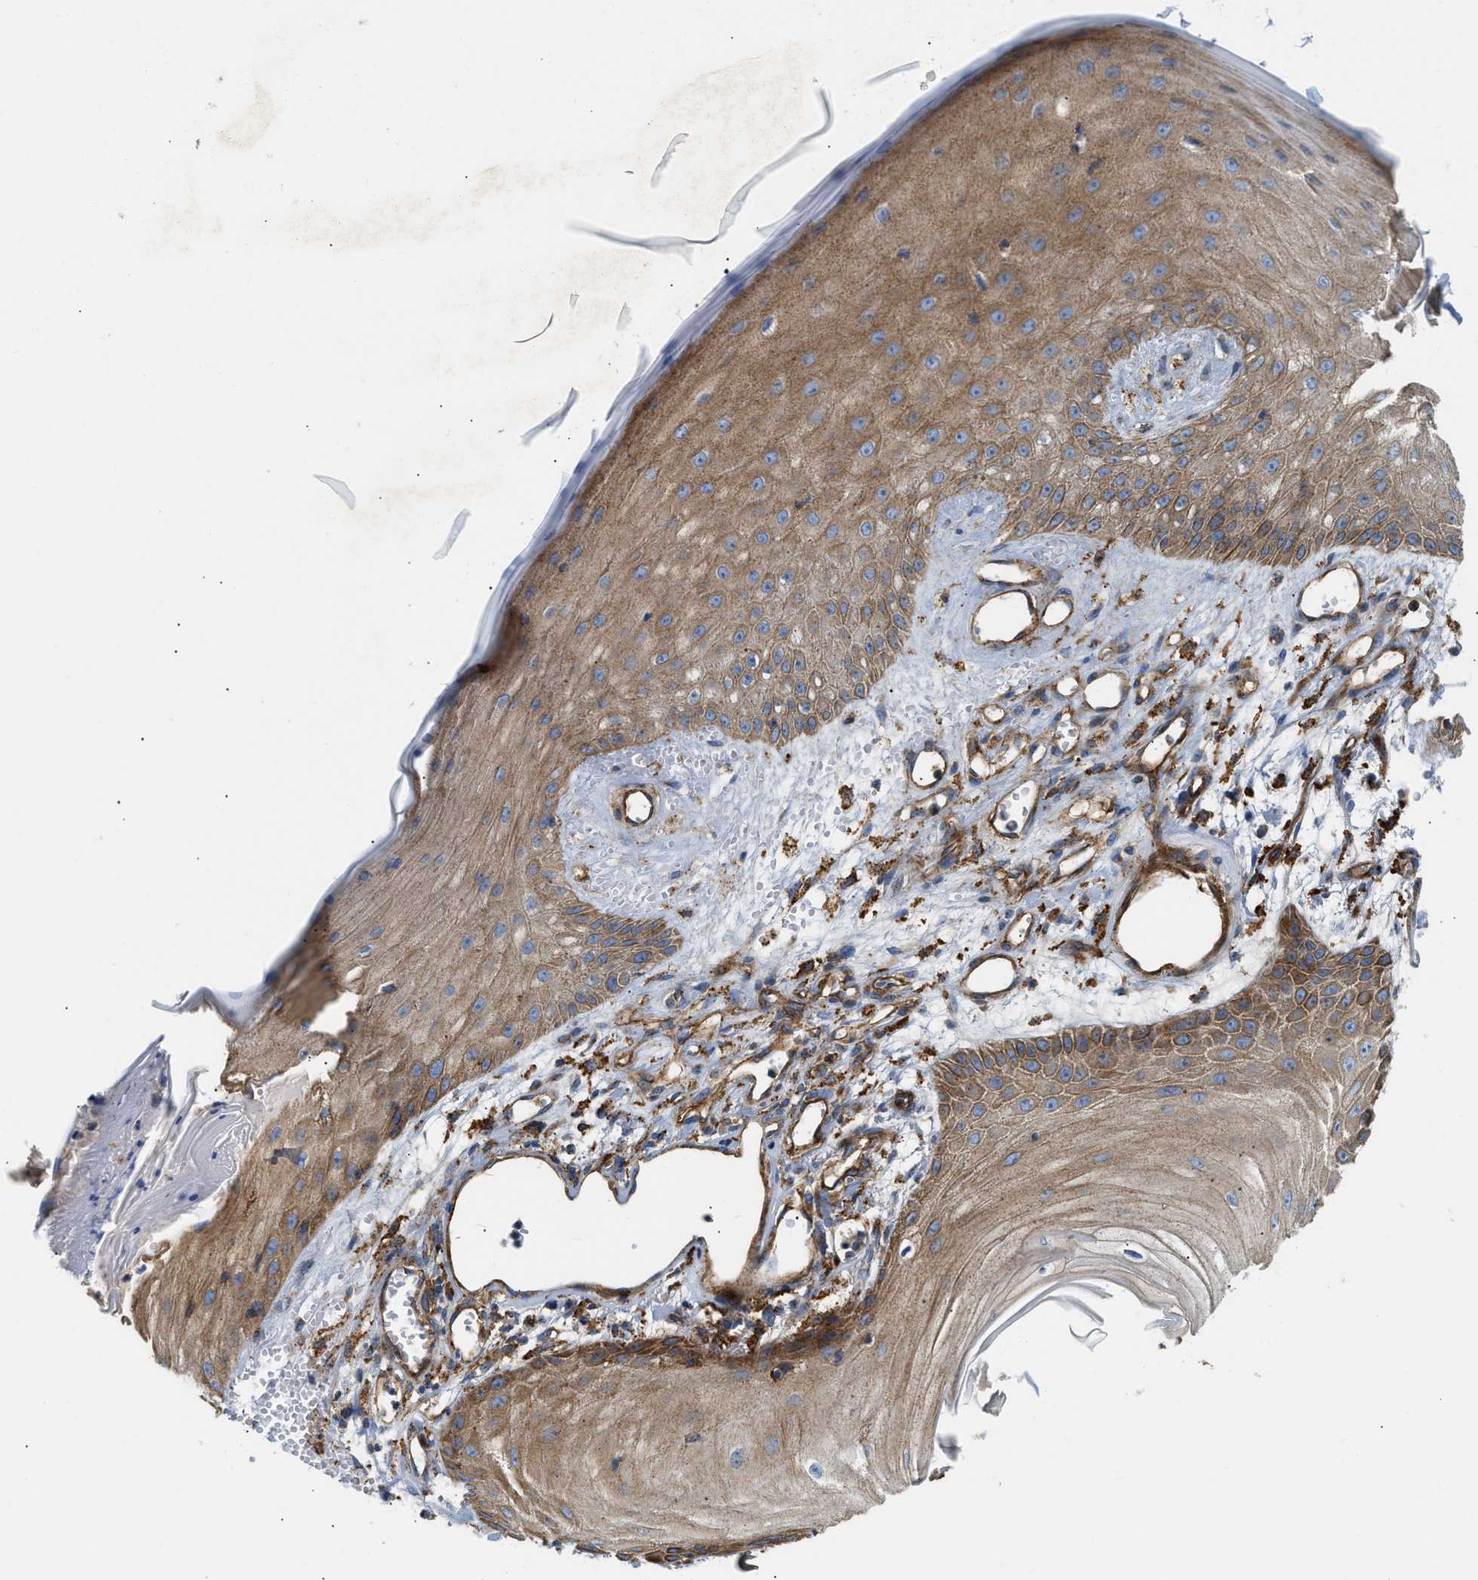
{"staining": {"intensity": "moderate", "quantity": "25%-75%", "location": "cytoplasmic/membranous"}, "tissue": "skin cancer", "cell_type": "Tumor cells", "image_type": "cancer", "snomed": [{"axis": "morphology", "description": "Squamous cell carcinoma, NOS"}, {"axis": "topography", "description": "Skin"}], "caption": "A brown stain labels moderate cytoplasmic/membranous expression of a protein in skin cancer tumor cells. Using DAB (brown) and hematoxylin (blue) stains, captured at high magnification using brightfield microscopy.", "gene": "NSUN7", "patient": {"sex": "male", "age": 74}}